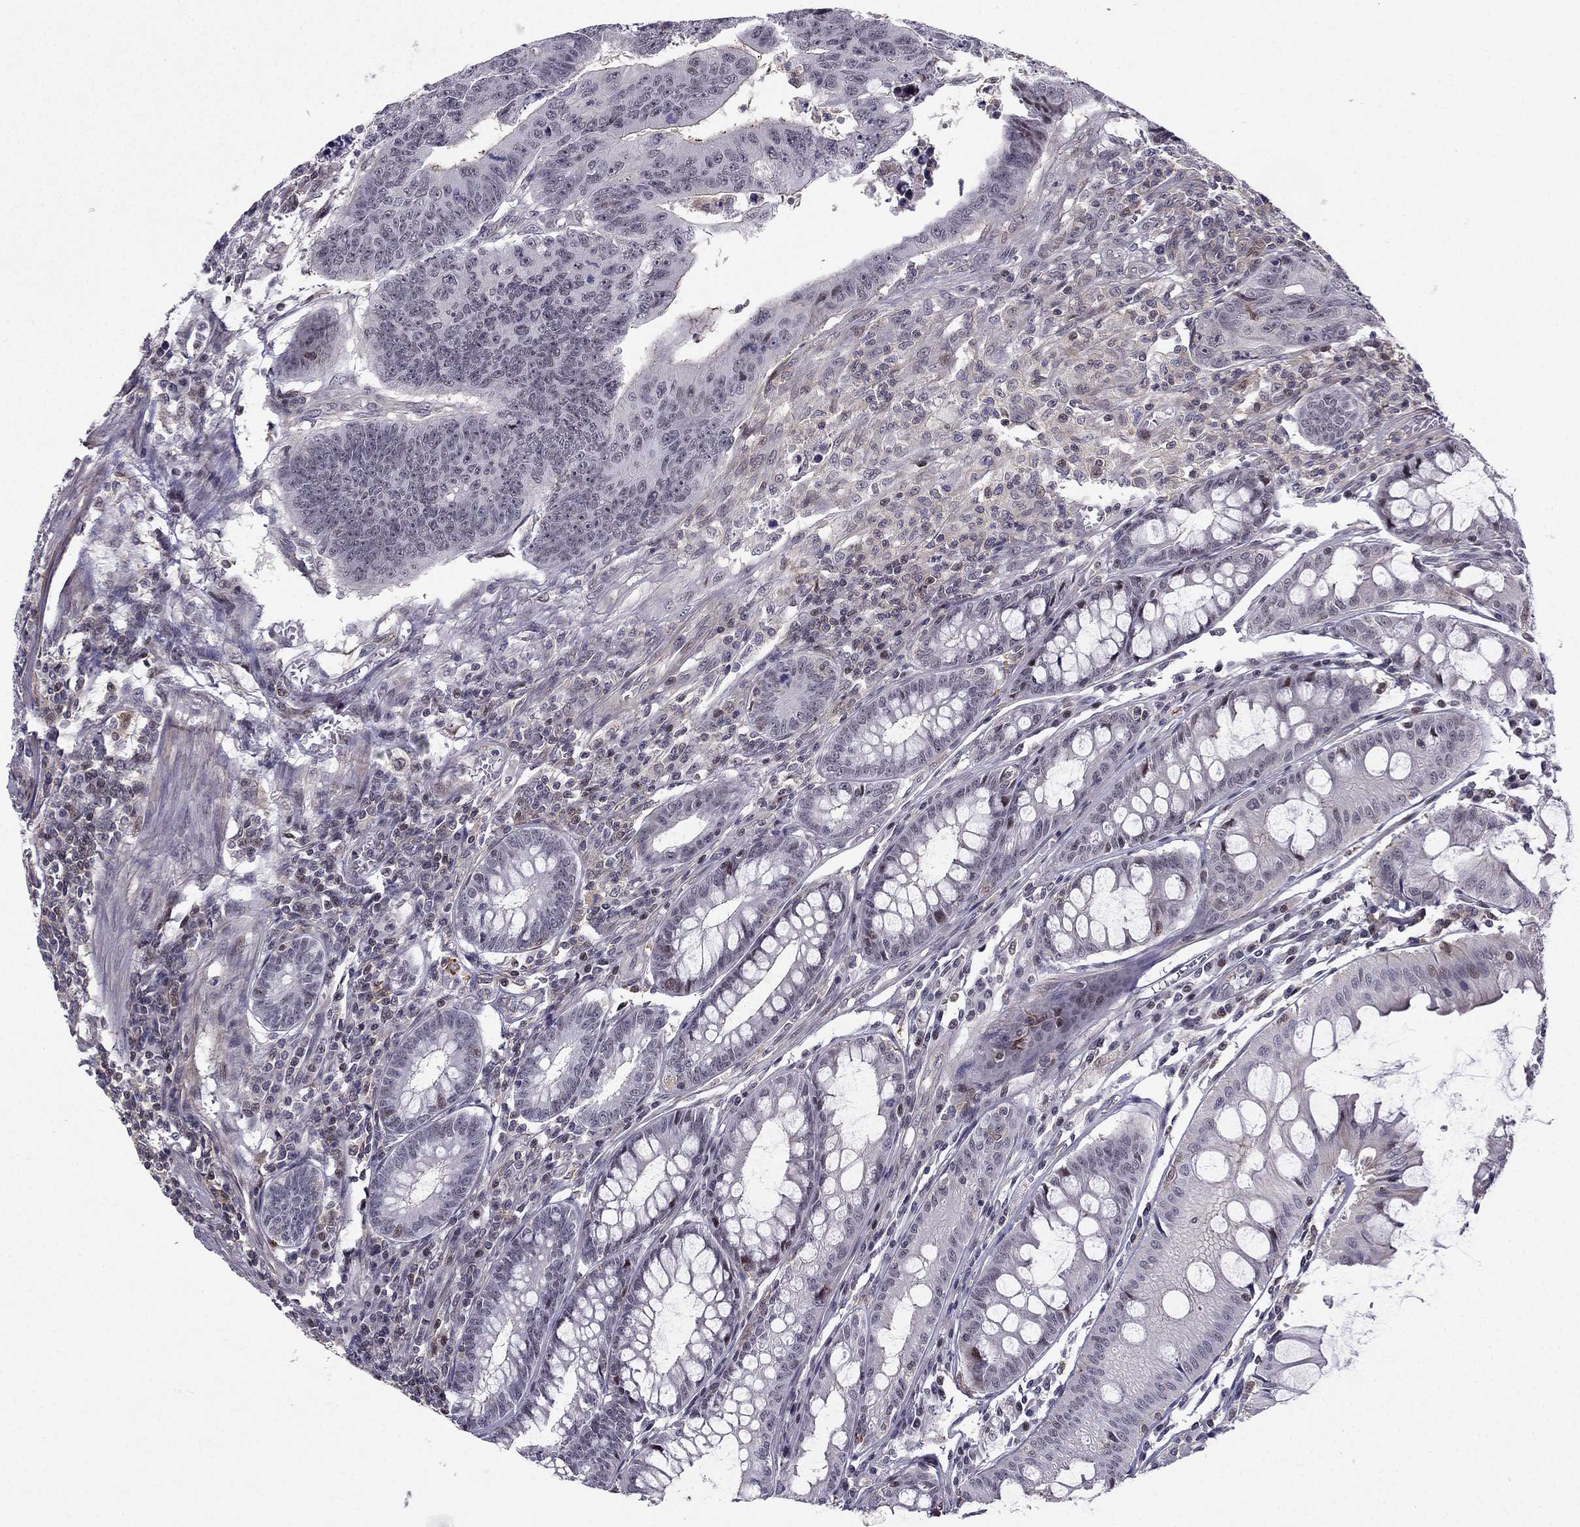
{"staining": {"intensity": "negative", "quantity": "none", "location": "none"}, "tissue": "colorectal cancer", "cell_type": "Tumor cells", "image_type": "cancer", "snomed": [{"axis": "morphology", "description": "Adenocarcinoma, NOS"}, {"axis": "topography", "description": "Rectum"}], "caption": "This is an immunohistochemistry (IHC) image of adenocarcinoma (colorectal). There is no positivity in tumor cells.", "gene": "RPRD2", "patient": {"sex": "female", "age": 85}}